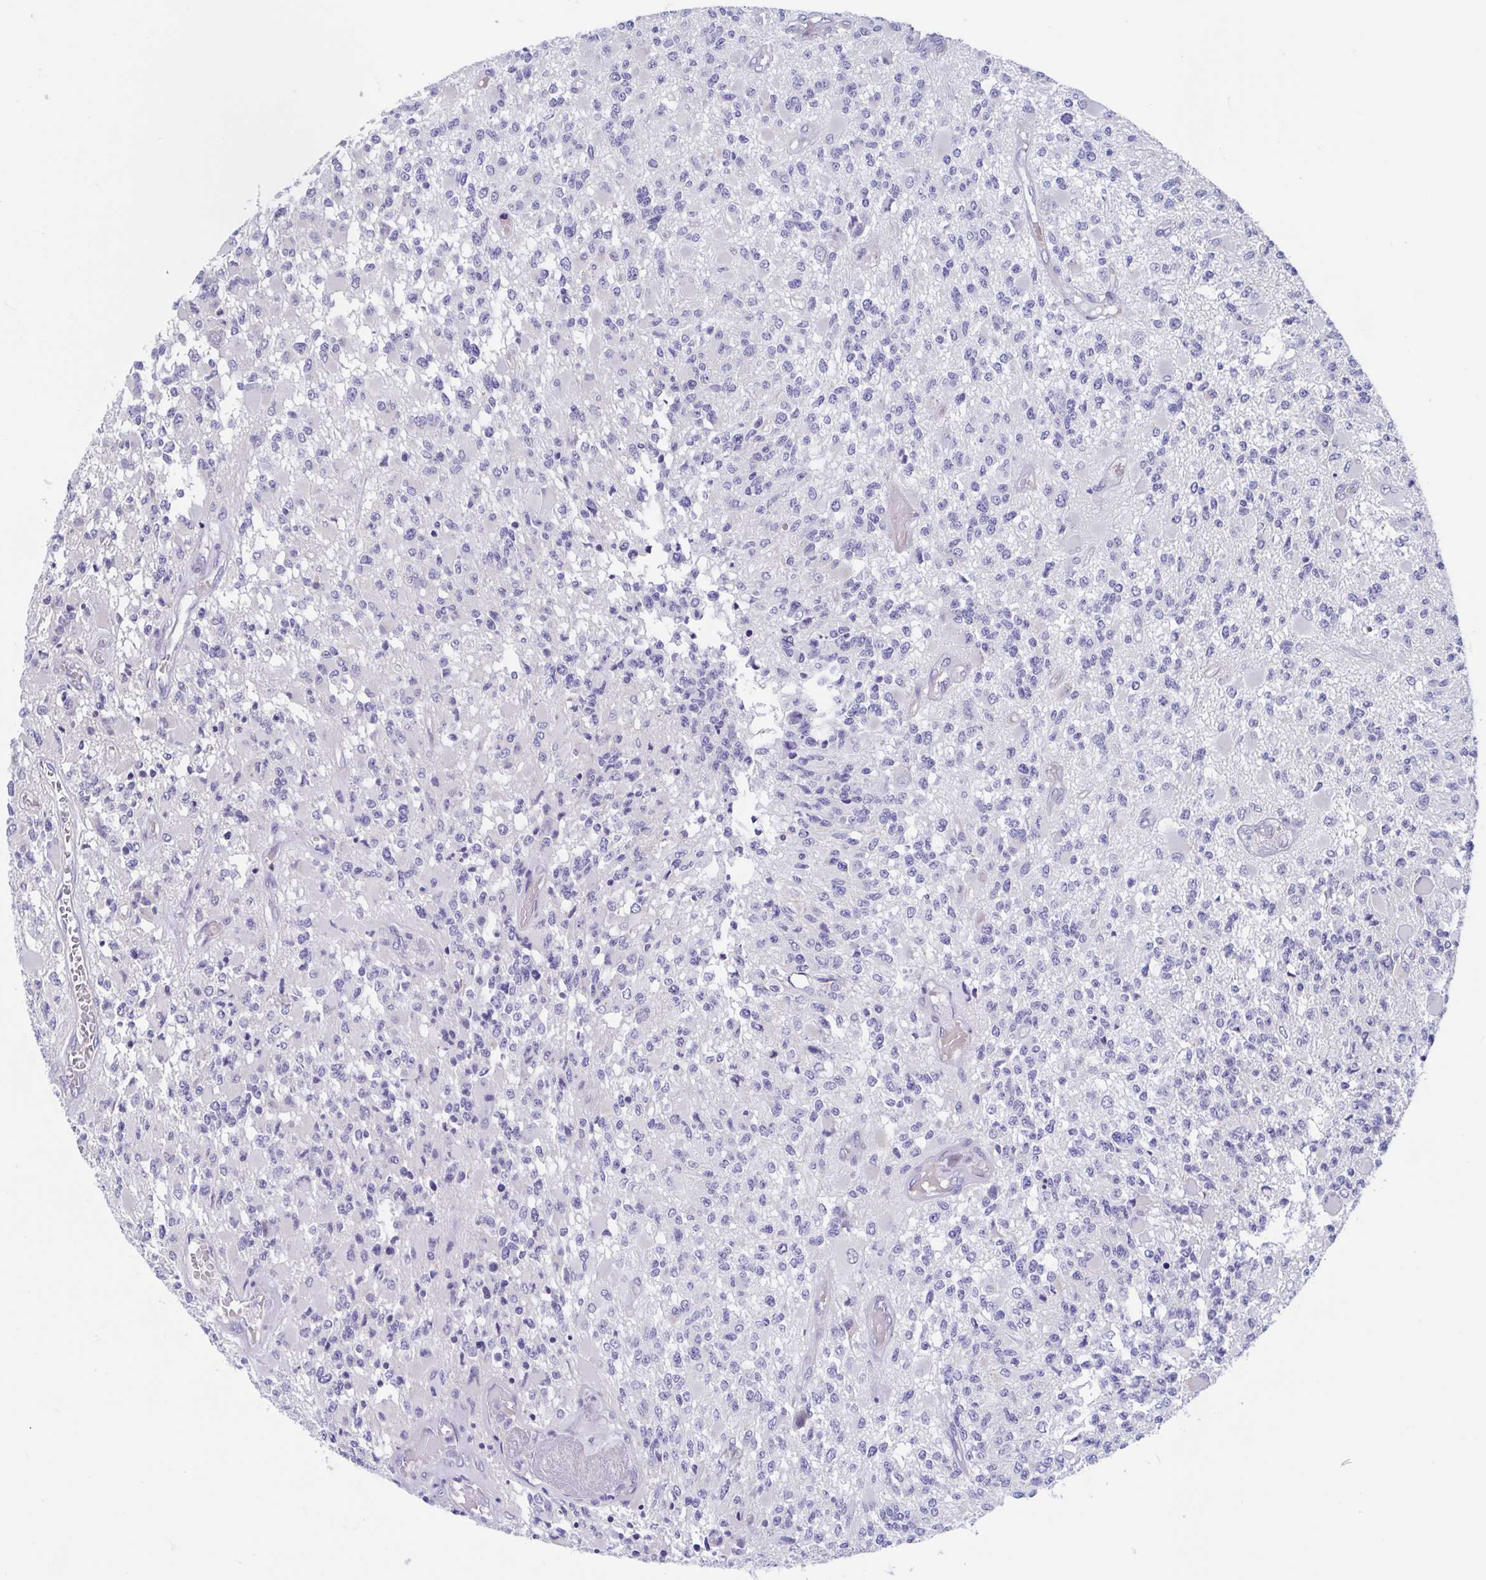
{"staining": {"intensity": "negative", "quantity": "none", "location": "none"}, "tissue": "glioma", "cell_type": "Tumor cells", "image_type": "cancer", "snomed": [{"axis": "morphology", "description": "Glioma, malignant, High grade"}, {"axis": "topography", "description": "Brain"}], "caption": "Immunohistochemical staining of human malignant glioma (high-grade) reveals no significant expression in tumor cells. (Stains: DAB (3,3'-diaminobenzidine) immunohistochemistry (IHC) with hematoxylin counter stain, Microscopy: brightfield microscopy at high magnification).", "gene": "TEX12", "patient": {"sex": "female", "age": 63}}